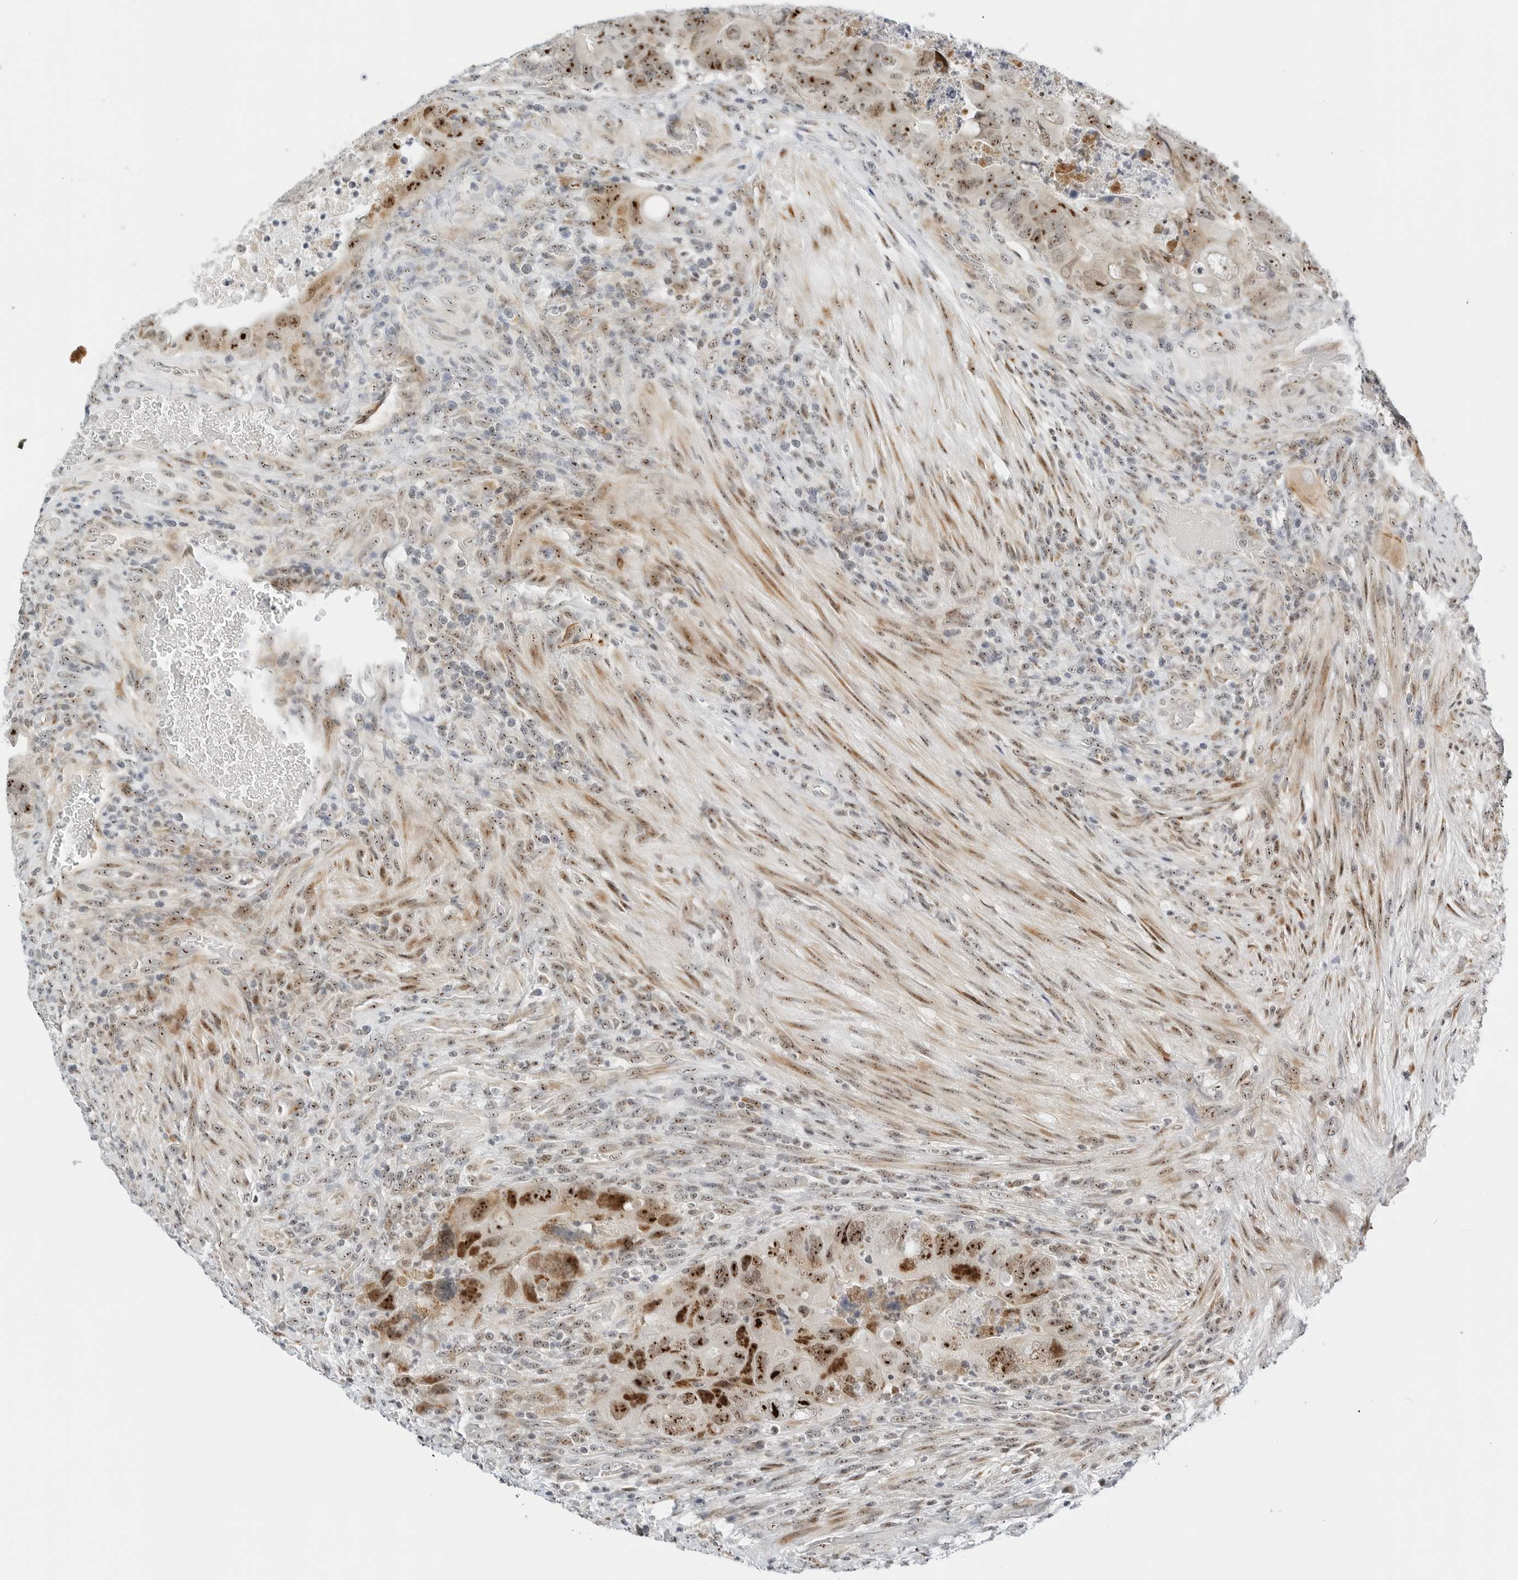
{"staining": {"intensity": "moderate", "quantity": "25%-75%", "location": "nuclear"}, "tissue": "colorectal cancer", "cell_type": "Tumor cells", "image_type": "cancer", "snomed": [{"axis": "morphology", "description": "Adenocarcinoma, NOS"}, {"axis": "topography", "description": "Rectum"}], "caption": "Colorectal adenocarcinoma stained with immunohistochemistry (IHC) displays moderate nuclear expression in approximately 25%-75% of tumor cells.", "gene": "RIMKLA", "patient": {"sex": "male", "age": 63}}